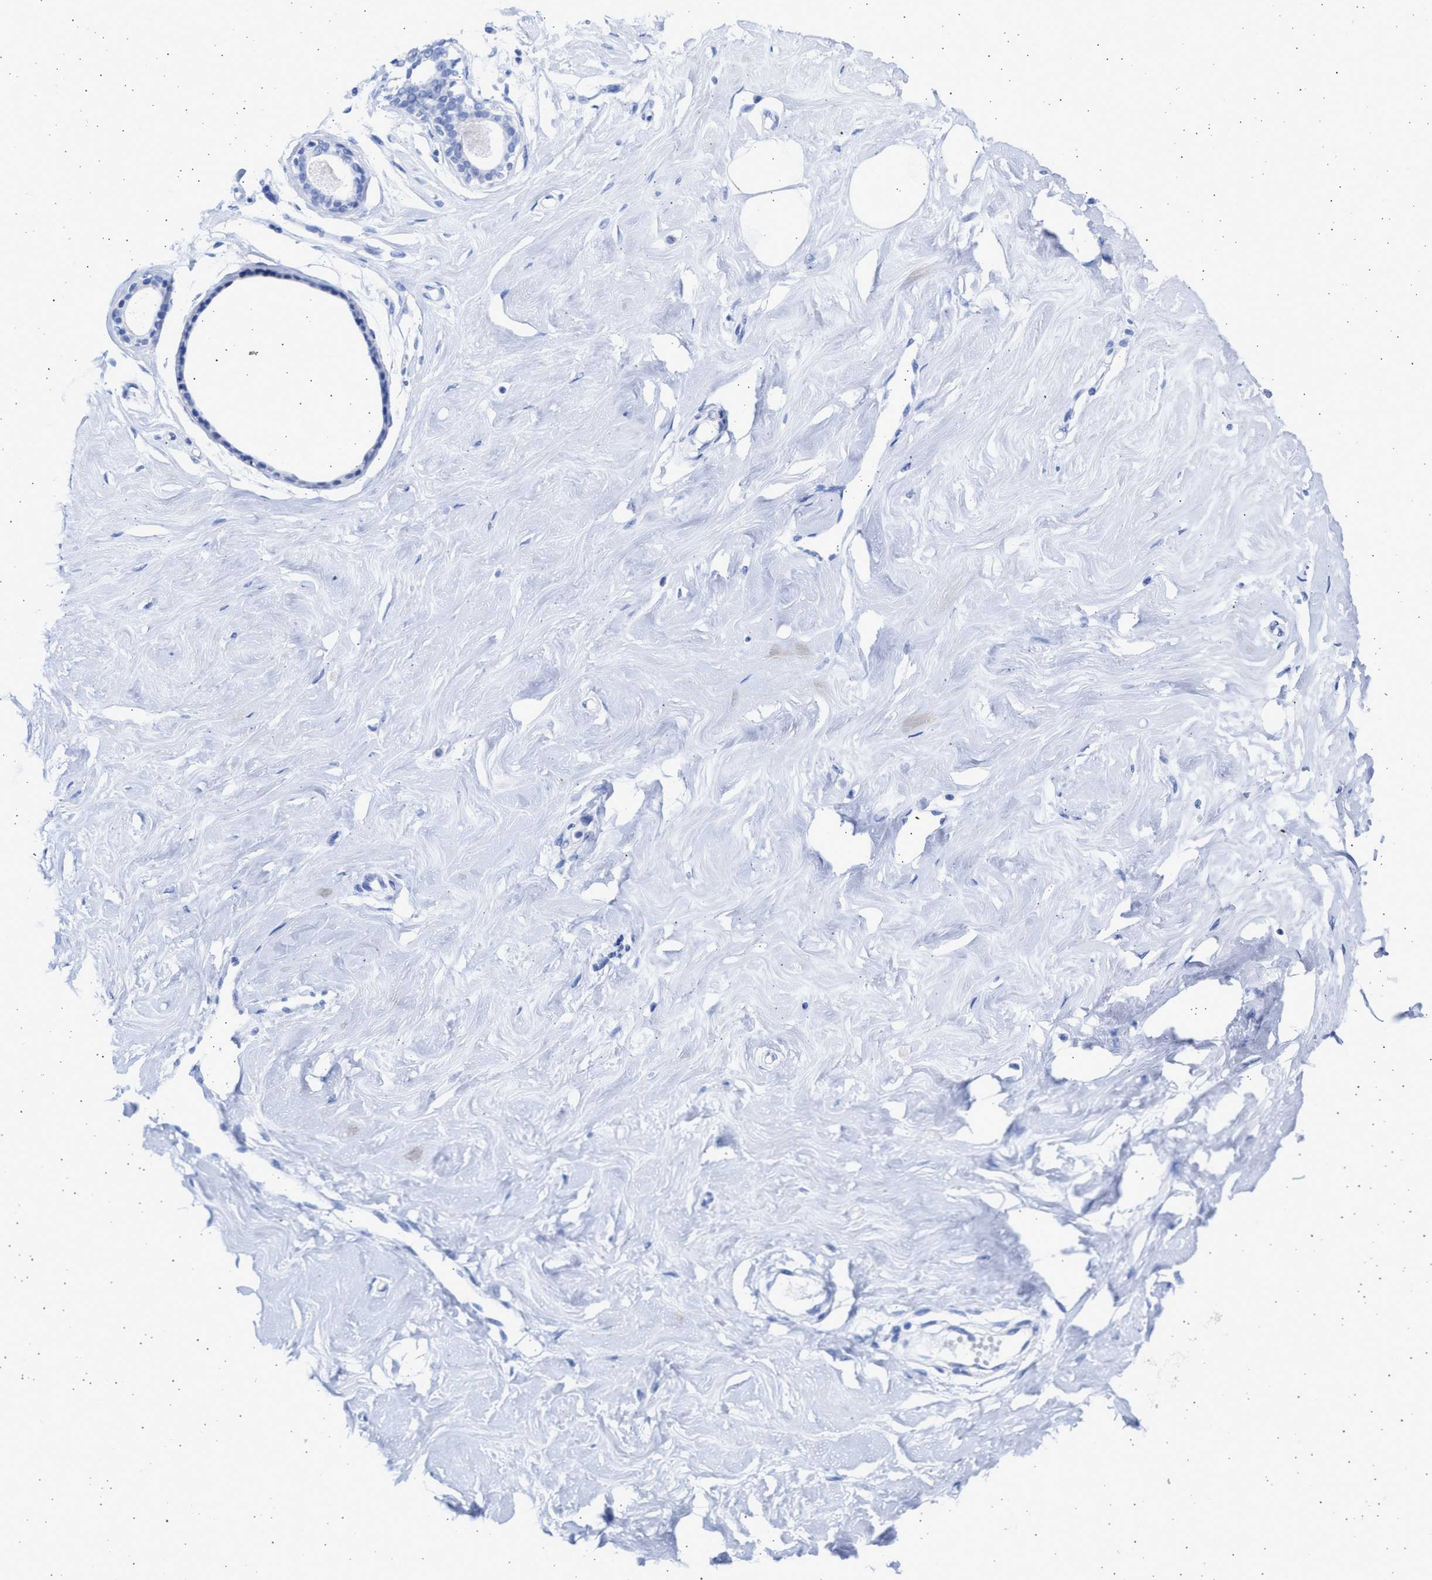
{"staining": {"intensity": "negative", "quantity": "none", "location": "none"}, "tissue": "breast", "cell_type": "Adipocytes", "image_type": "normal", "snomed": [{"axis": "morphology", "description": "Normal tissue, NOS"}, {"axis": "topography", "description": "Breast"}], "caption": "A high-resolution micrograph shows immunohistochemistry (IHC) staining of unremarkable breast, which displays no significant staining in adipocytes. (Stains: DAB (3,3'-diaminobenzidine) immunohistochemistry (IHC) with hematoxylin counter stain, Microscopy: brightfield microscopy at high magnification).", "gene": "ALDOC", "patient": {"sex": "female", "age": 23}}